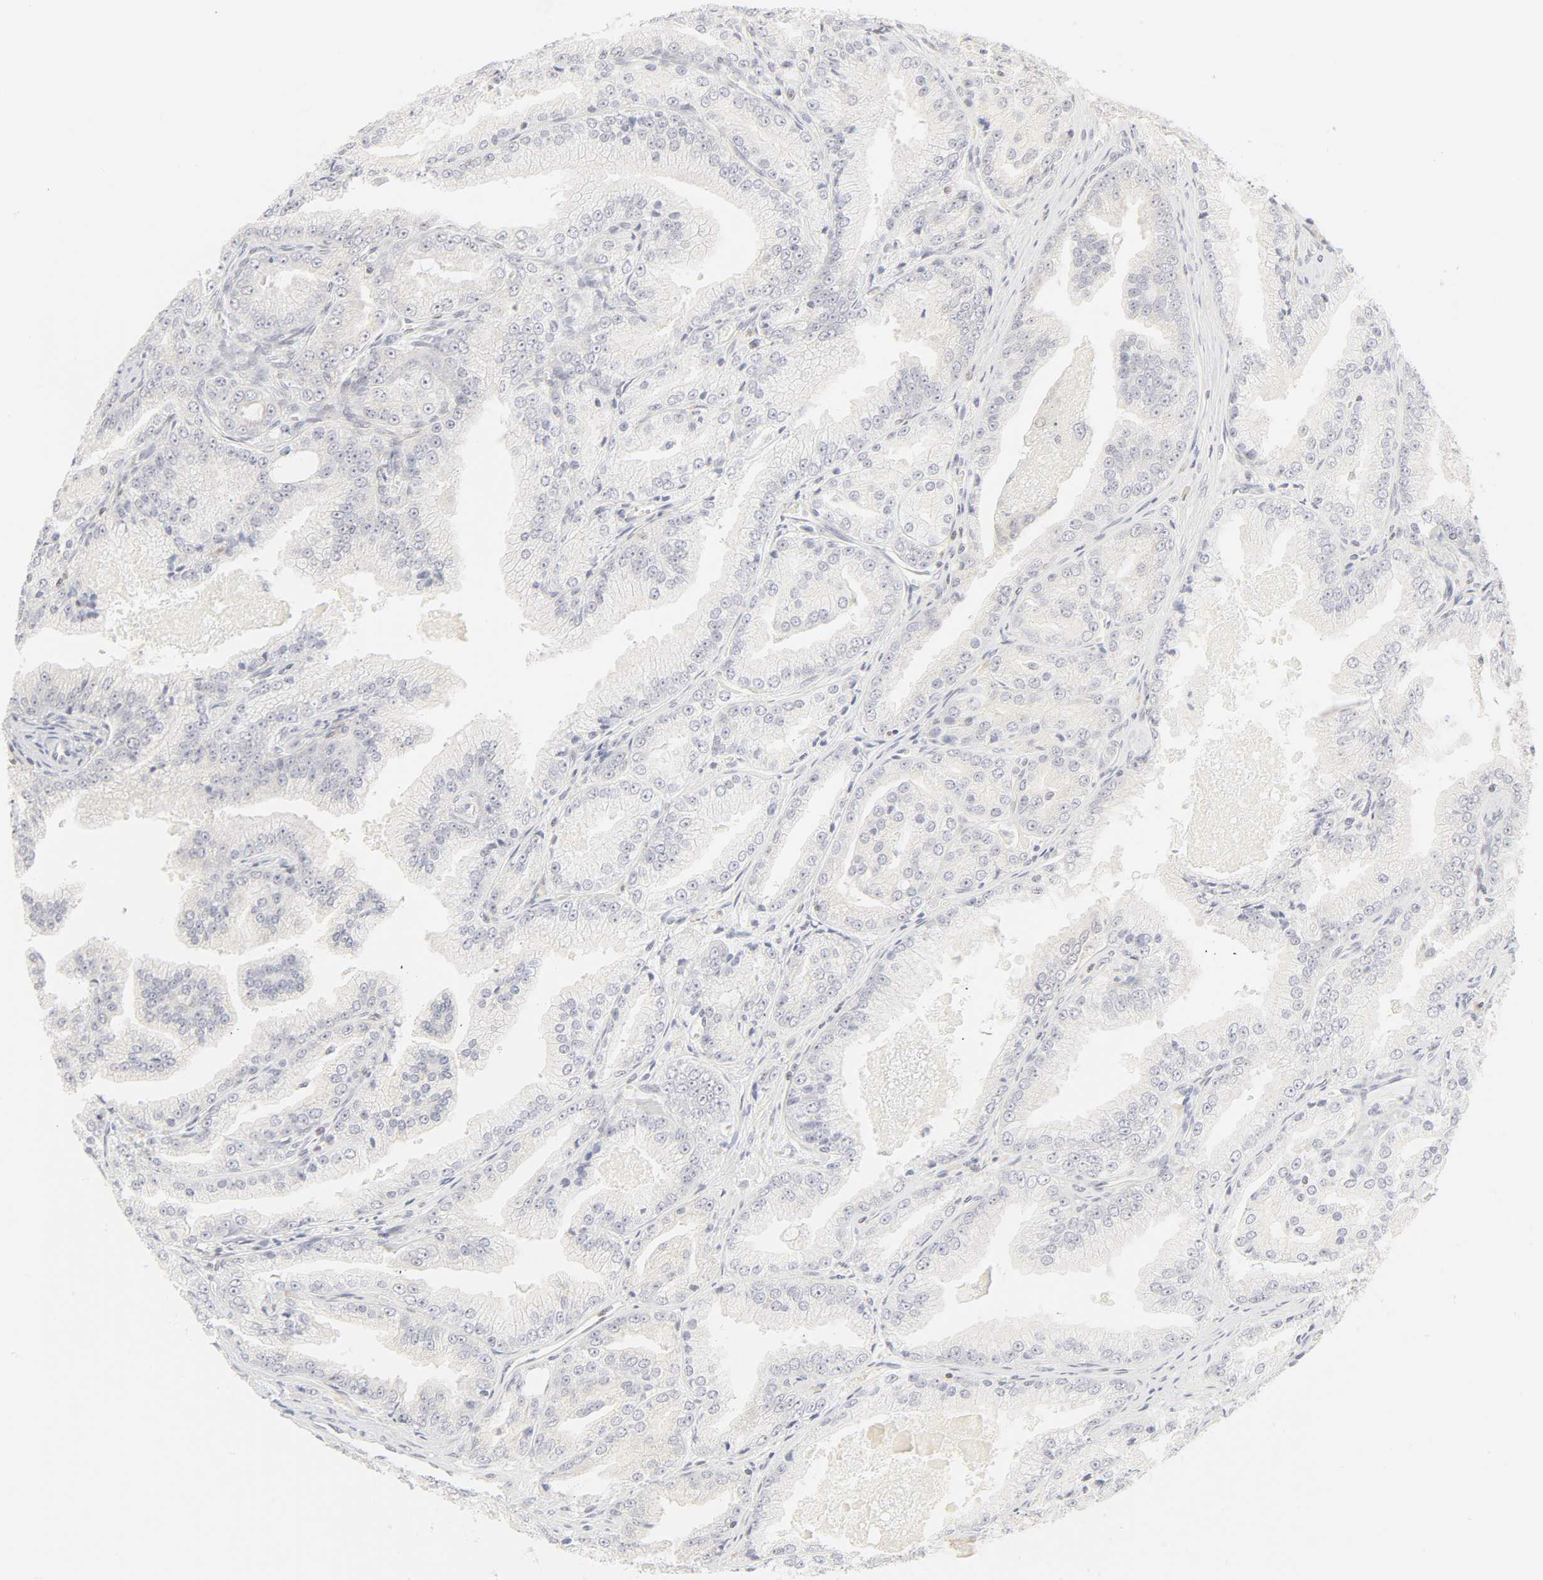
{"staining": {"intensity": "negative", "quantity": "none", "location": "none"}, "tissue": "prostate cancer", "cell_type": "Tumor cells", "image_type": "cancer", "snomed": [{"axis": "morphology", "description": "Adenocarcinoma, High grade"}, {"axis": "topography", "description": "Prostate"}], "caption": "Tumor cells show no significant protein staining in prostate high-grade adenocarcinoma. Nuclei are stained in blue.", "gene": "KIF2A", "patient": {"sex": "male", "age": 61}}